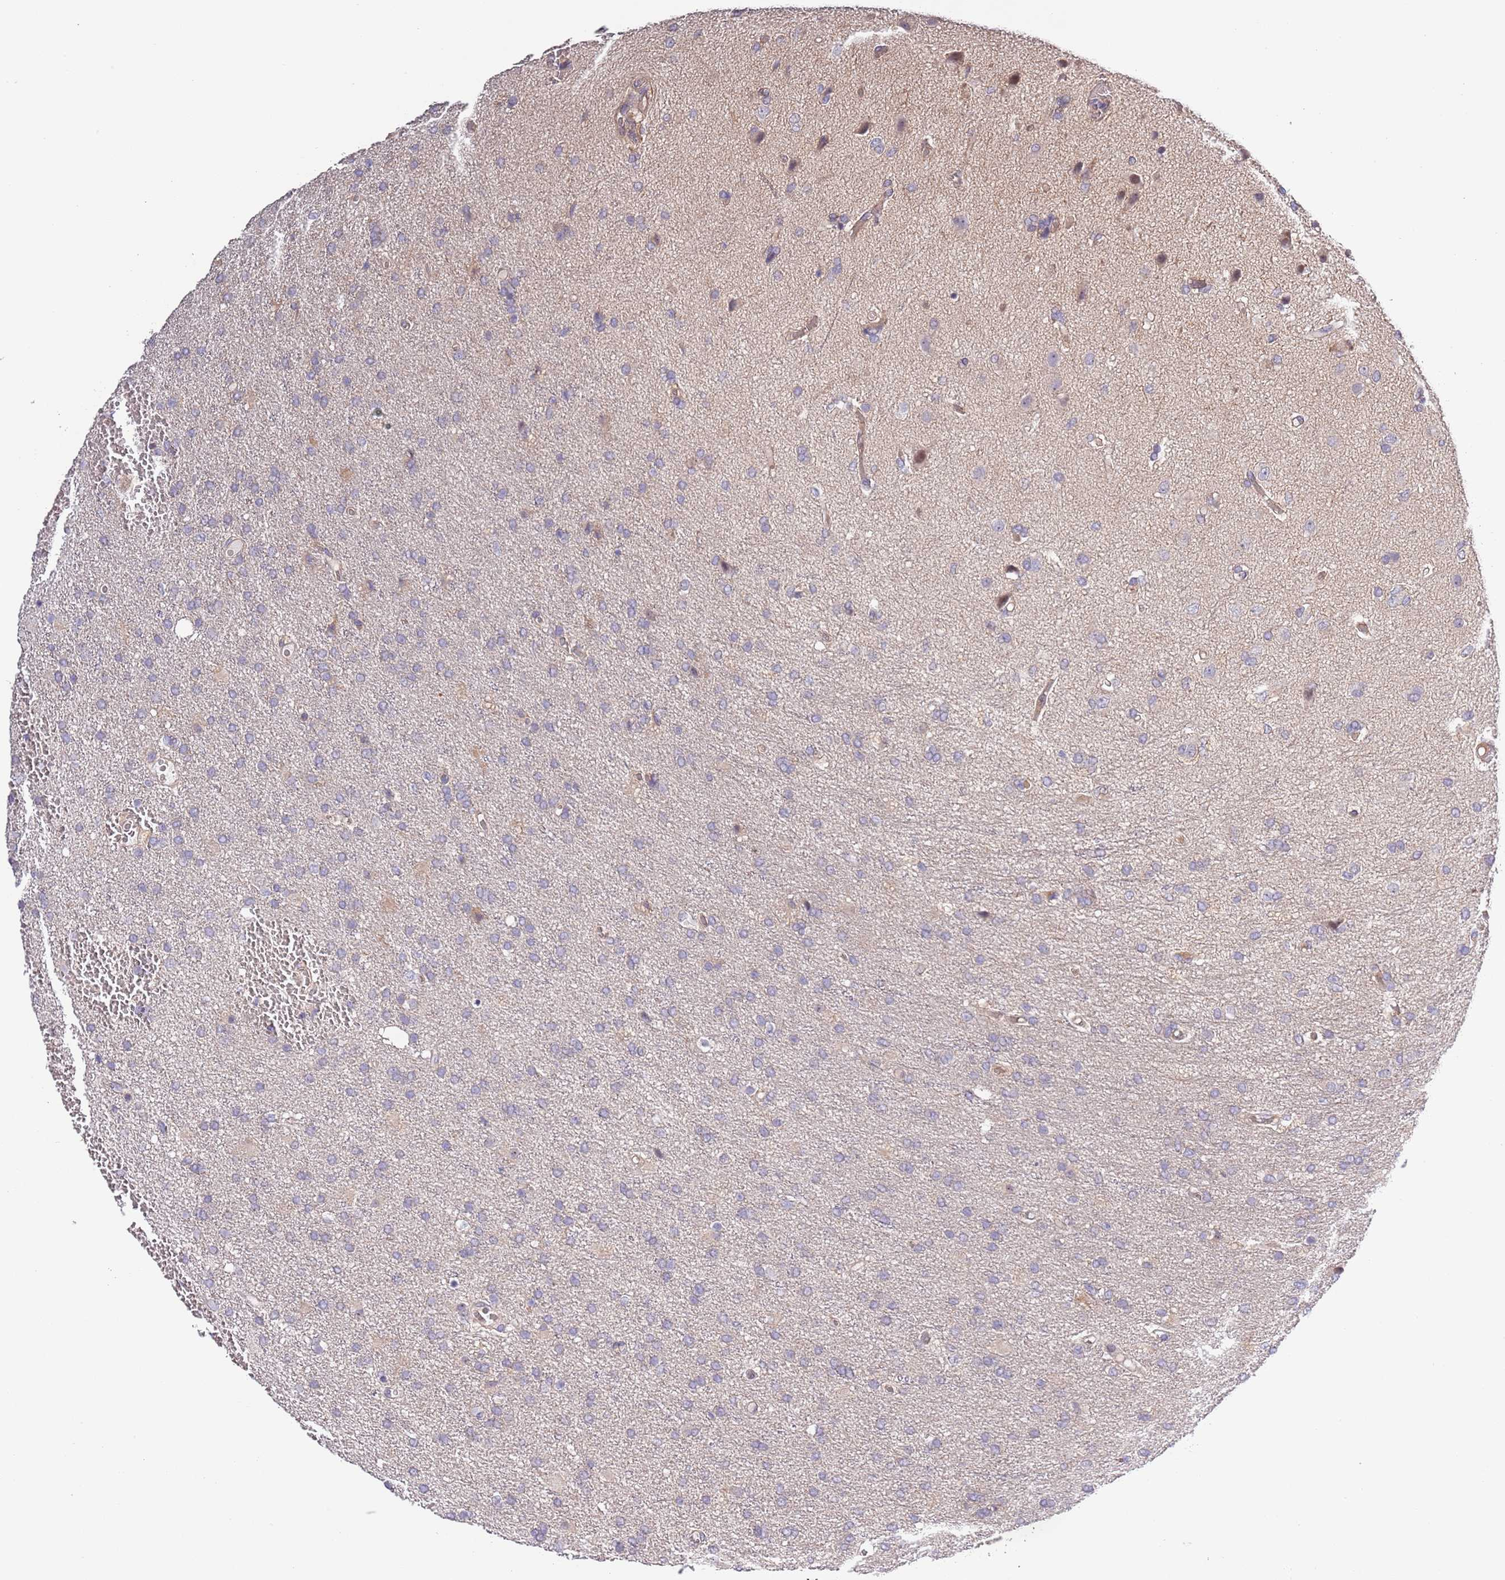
{"staining": {"intensity": "negative", "quantity": "none", "location": "none"}, "tissue": "glioma", "cell_type": "Tumor cells", "image_type": "cancer", "snomed": [{"axis": "morphology", "description": "Glioma, malignant, High grade"}, {"axis": "topography", "description": "Brain"}], "caption": "A high-resolution photomicrograph shows immunohistochemistry staining of malignant glioma (high-grade), which demonstrates no significant positivity in tumor cells.", "gene": "LIPJ", "patient": {"sex": "female", "age": 74}}